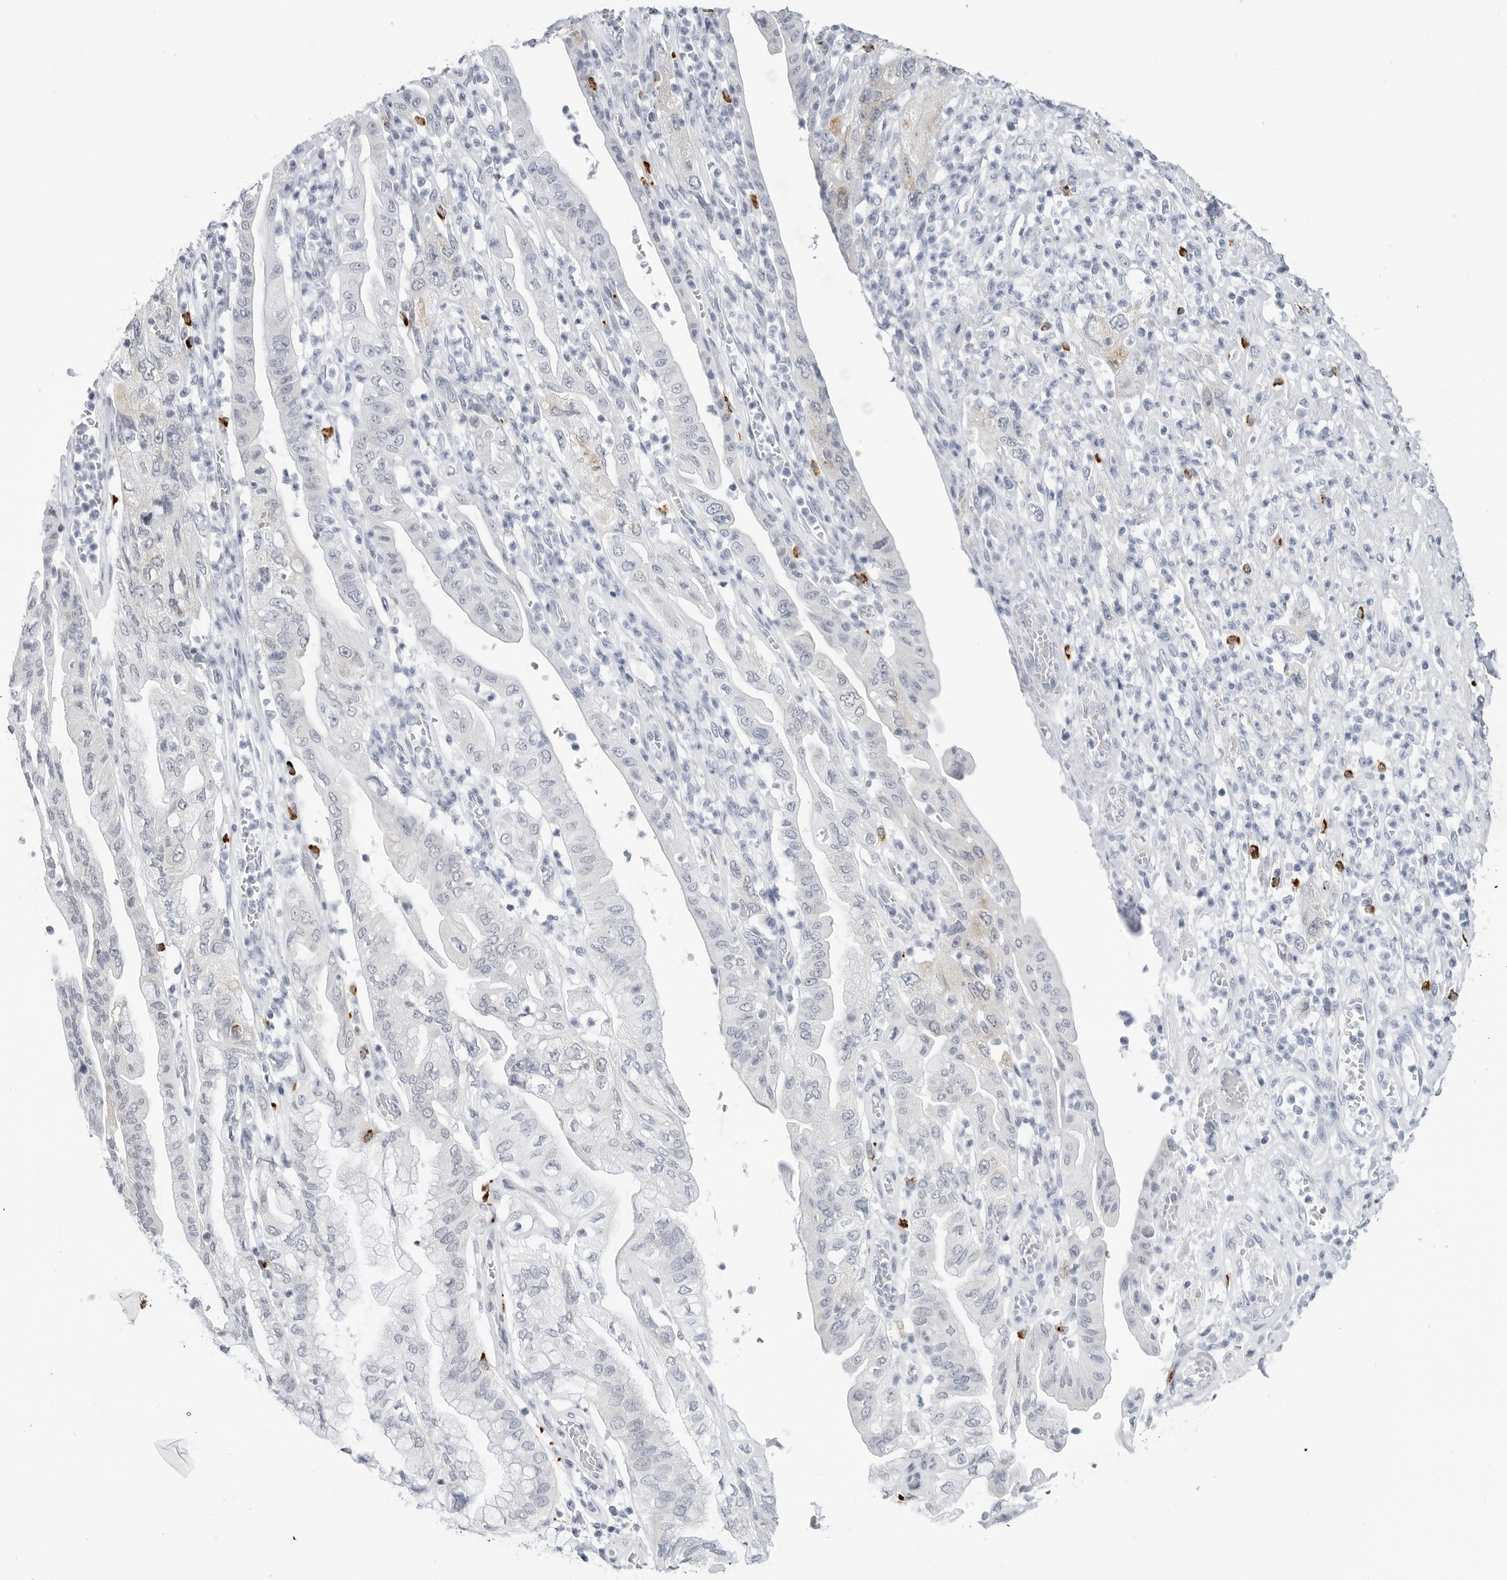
{"staining": {"intensity": "negative", "quantity": "none", "location": "none"}, "tissue": "pancreatic cancer", "cell_type": "Tumor cells", "image_type": "cancer", "snomed": [{"axis": "morphology", "description": "Adenocarcinoma, NOS"}, {"axis": "topography", "description": "Pancreas"}], "caption": "The IHC micrograph has no significant staining in tumor cells of pancreatic cancer tissue.", "gene": "HSPB7", "patient": {"sex": "female", "age": 73}}